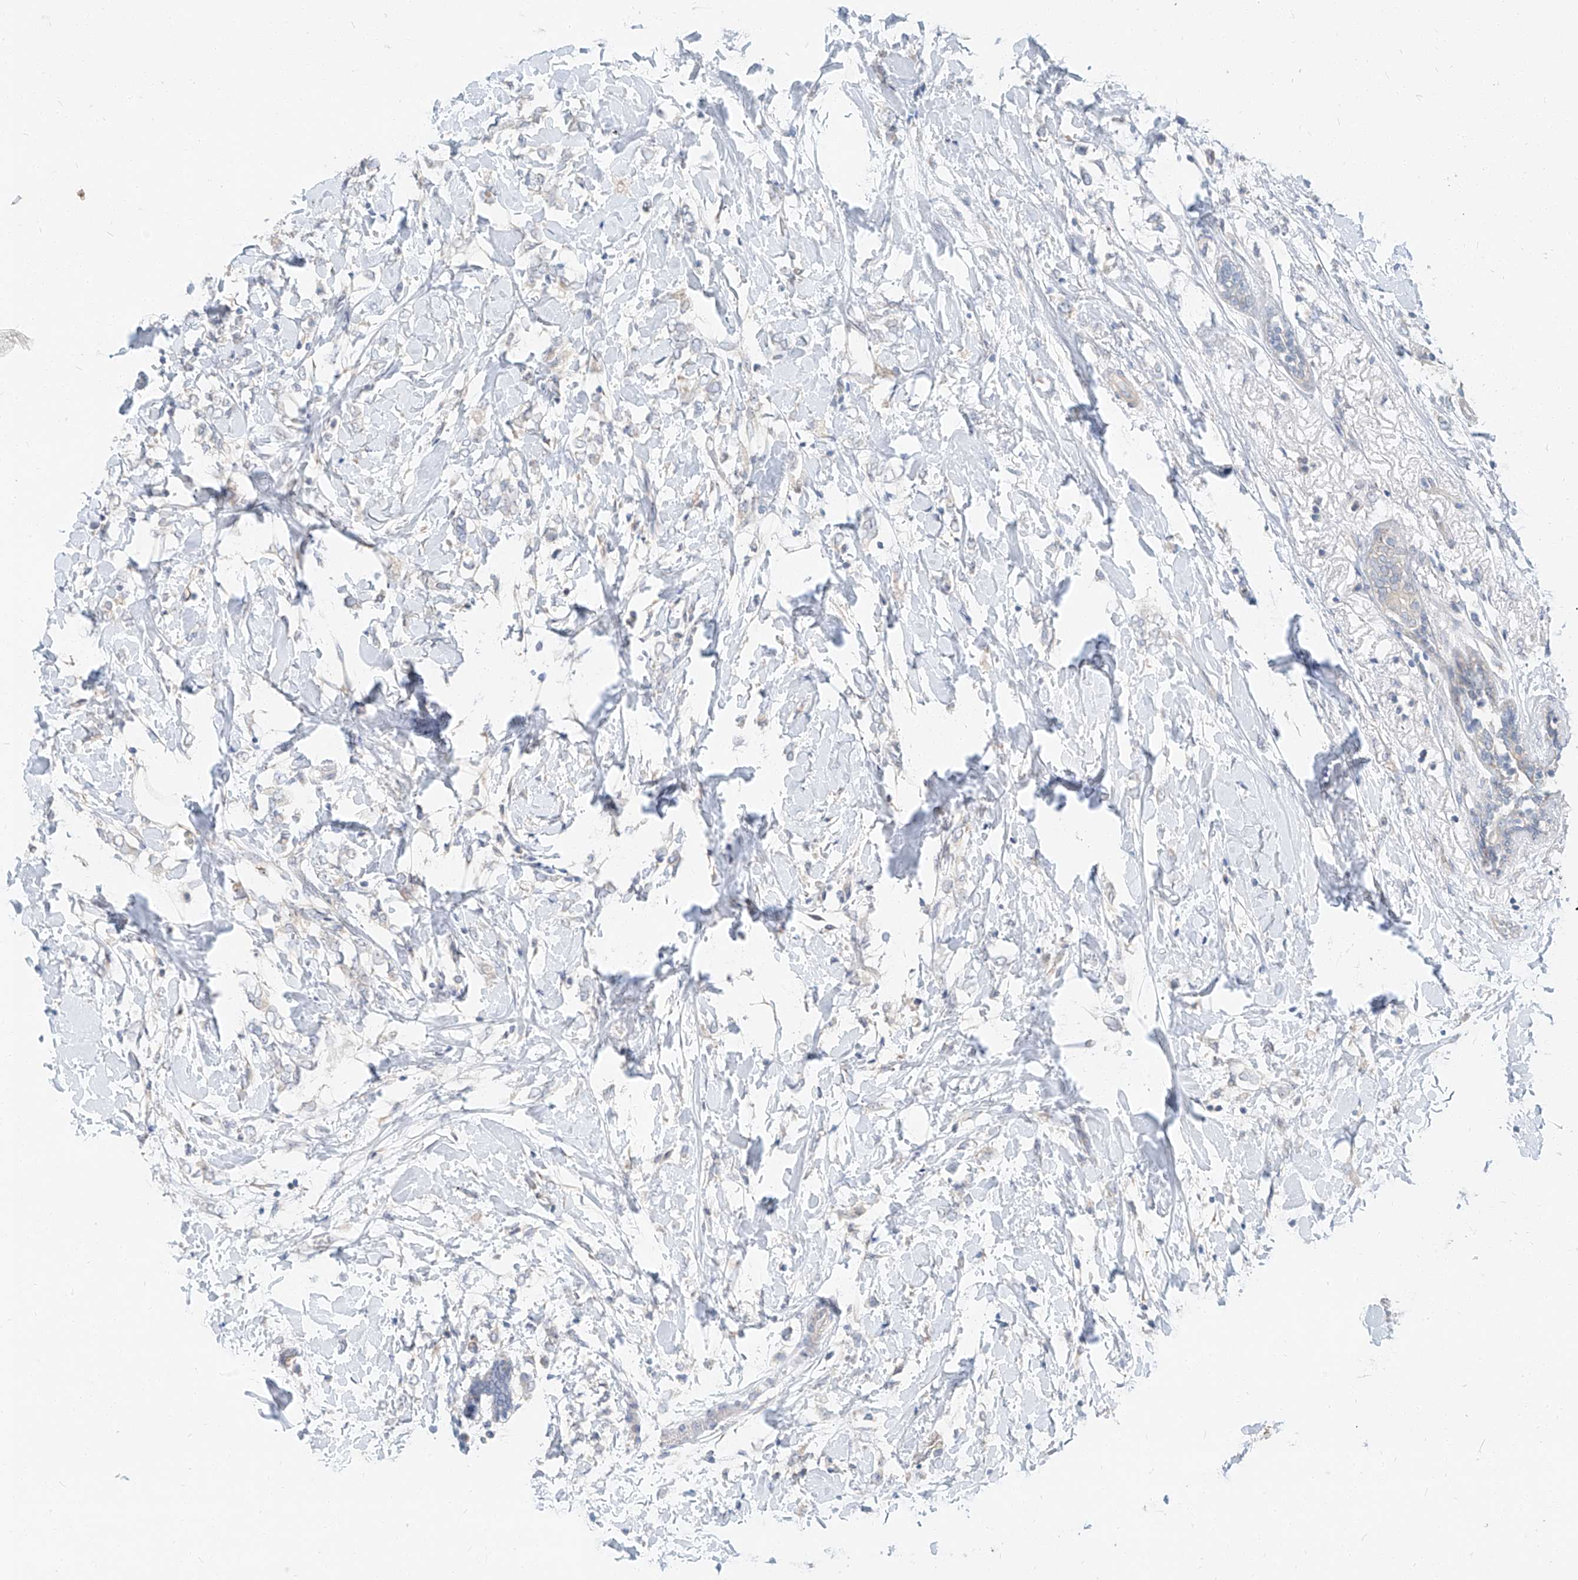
{"staining": {"intensity": "negative", "quantity": "none", "location": "none"}, "tissue": "breast cancer", "cell_type": "Tumor cells", "image_type": "cancer", "snomed": [{"axis": "morphology", "description": "Normal tissue, NOS"}, {"axis": "morphology", "description": "Lobular carcinoma"}, {"axis": "topography", "description": "Breast"}], "caption": "Photomicrograph shows no protein positivity in tumor cells of breast cancer tissue.", "gene": "STX19", "patient": {"sex": "female", "age": 47}}